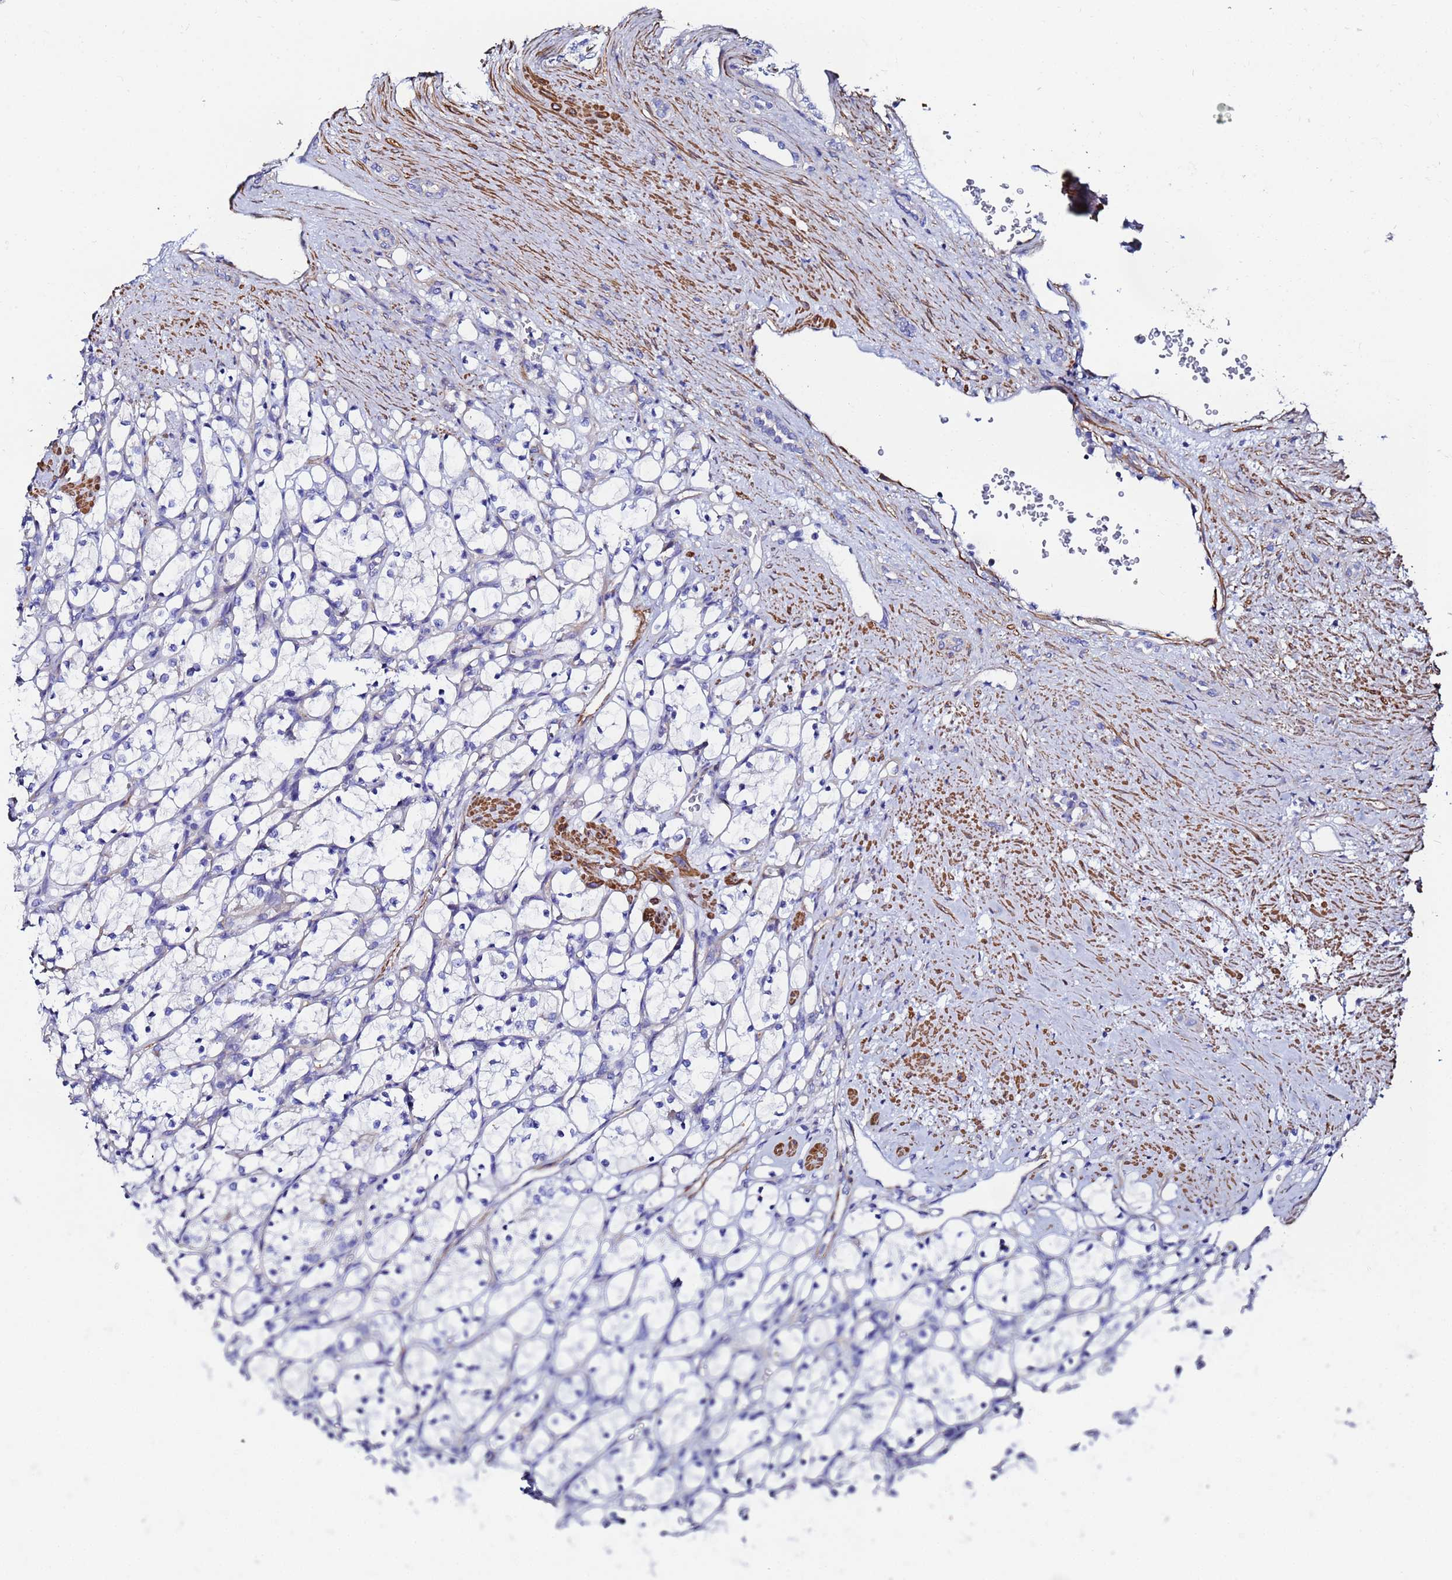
{"staining": {"intensity": "negative", "quantity": "none", "location": "none"}, "tissue": "renal cancer", "cell_type": "Tumor cells", "image_type": "cancer", "snomed": [{"axis": "morphology", "description": "Adenocarcinoma, NOS"}, {"axis": "topography", "description": "Kidney"}], "caption": "Immunohistochemistry (IHC) image of renal cancer stained for a protein (brown), which reveals no expression in tumor cells.", "gene": "RAB39B", "patient": {"sex": "female", "age": 69}}